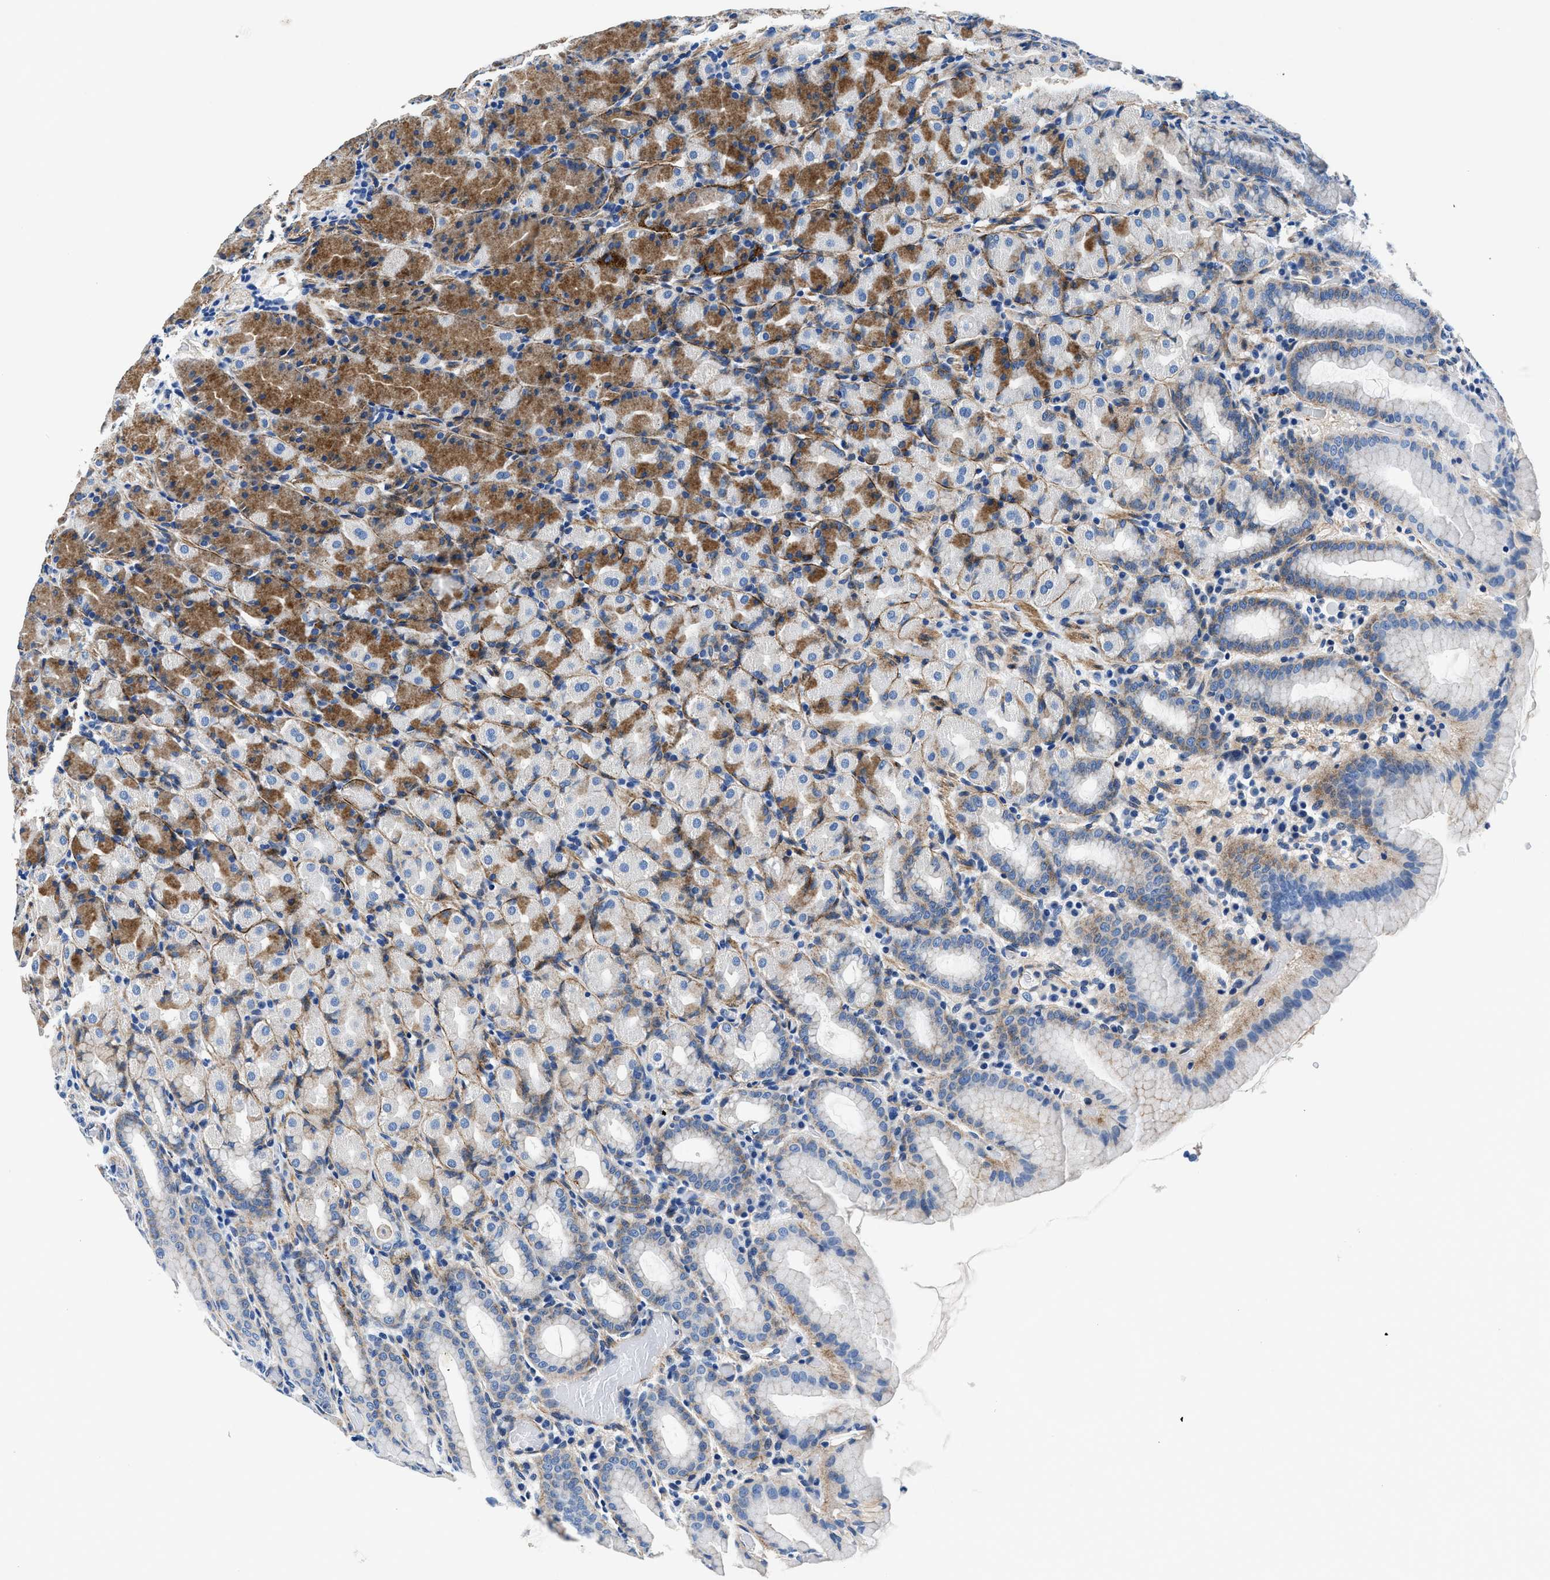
{"staining": {"intensity": "moderate", "quantity": "25%-75%", "location": "cytoplasmic/membranous"}, "tissue": "stomach", "cell_type": "Glandular cells", "image_type": "normal", "snomed": [{"axis": "morphology", "description": "Normal tissue, NOS"}, {"axis": "topography", "description": "Stomach, upper"}], "caption": "IHC (DAB (3,3'-diaminobenzidine)) staining of normal human stomach reveals moderate cytoplasmic/membranous protein positivity in about 25%-75% of glandular cells. (IHC, brightfield microscopy, high magnification).", "gene": "DAG1", "patient": {"sex": "male", "age": 68}}